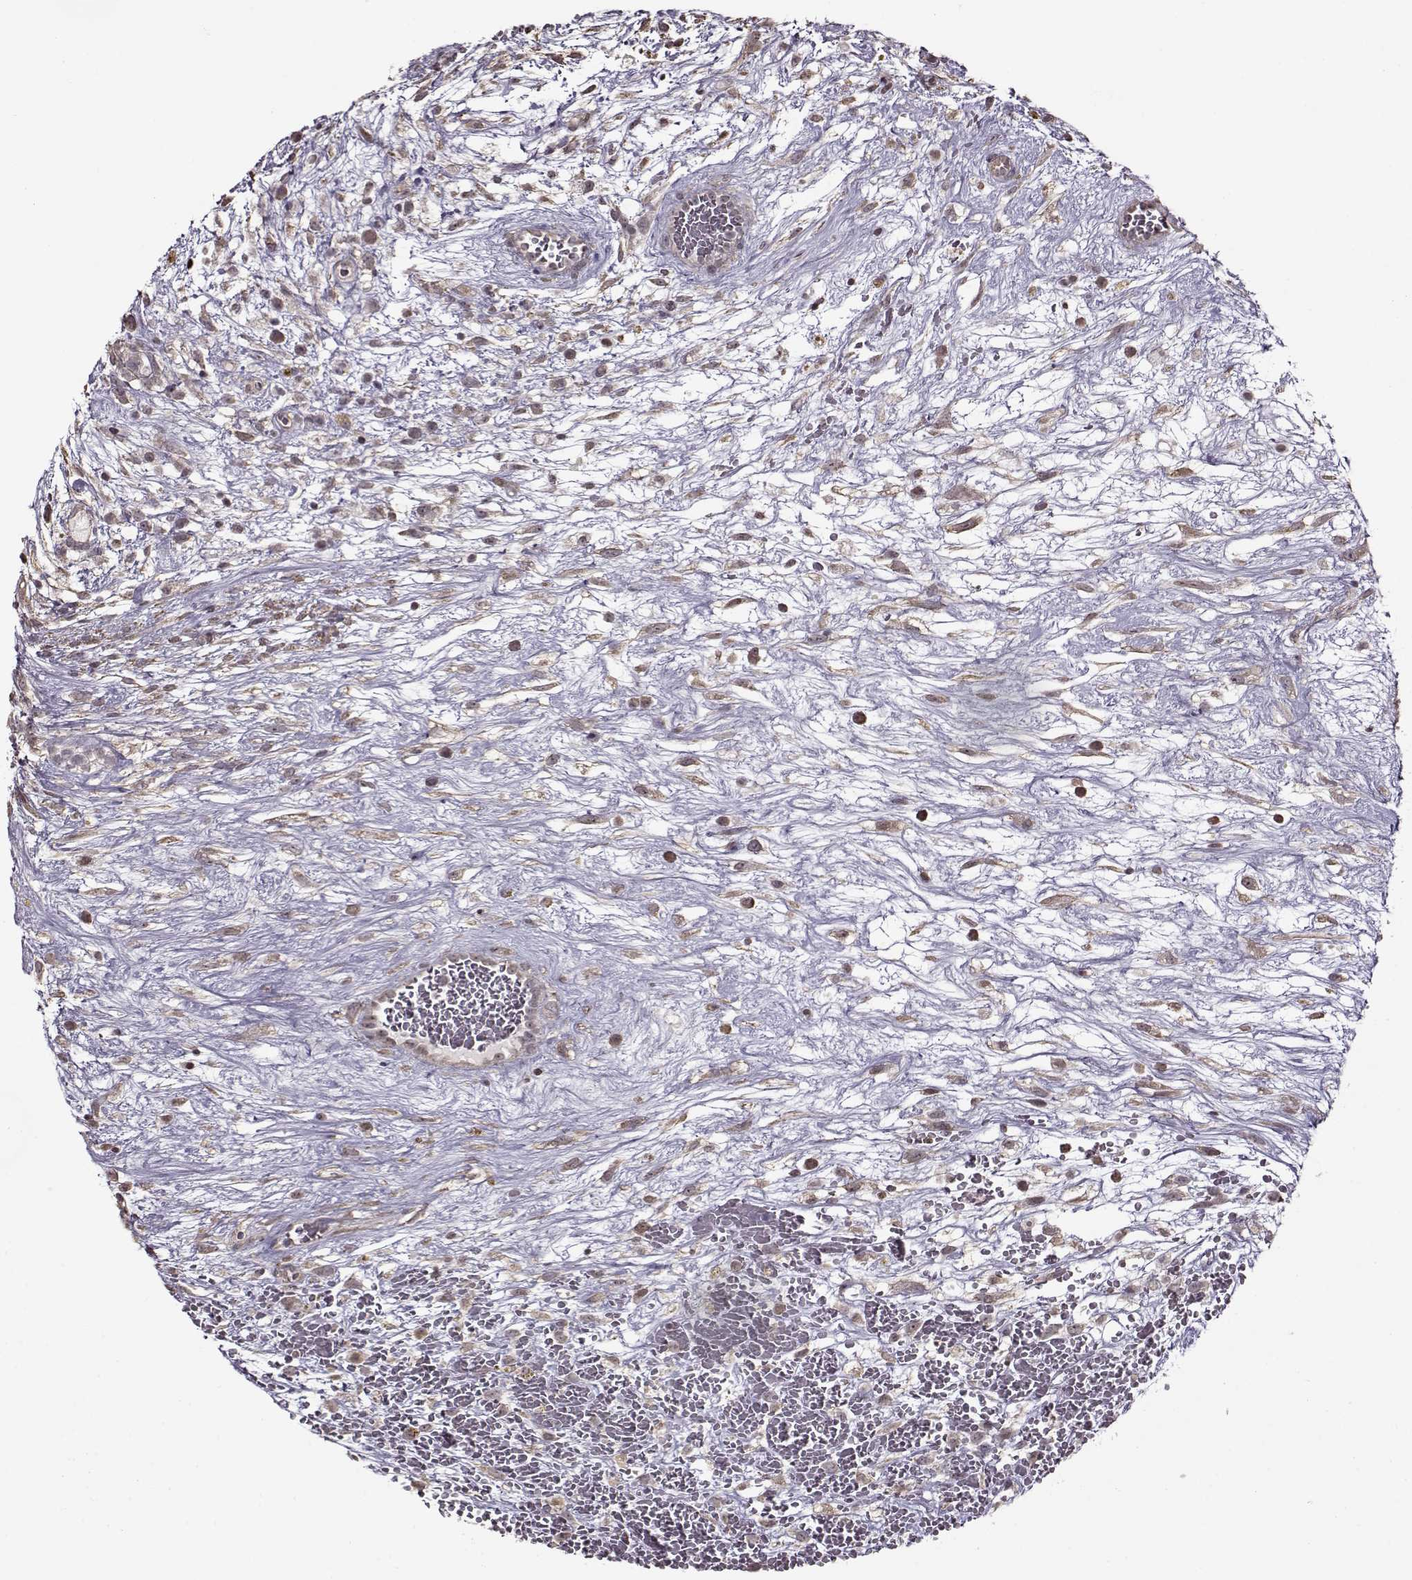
{"staining": {"intensity": "weak", "quantity": "<25%", "location": "cytoplasmic/membranous"}, "tissue": "testis cancer", "cell_type": "Tumor cells", "image_type": "cancer", "snomed": [{"axis": "morphology", "description": "Normal tissue, NOS"}, {"axis": "morphology", "description": "Carcinoma, Embryonal, NOS"}, {"axis": "topography", "description": "Testis"}], "caption": "Immunohistochemistry photomicrograph of neoplastic tissue: human testis embryonal carcinoma stained with DAB (3,3'-diaminobenzidine) displays no significant protein positivity in tumor cells.", "gene": "FSHB", "patient": {"sex": "male", "age": 32}}